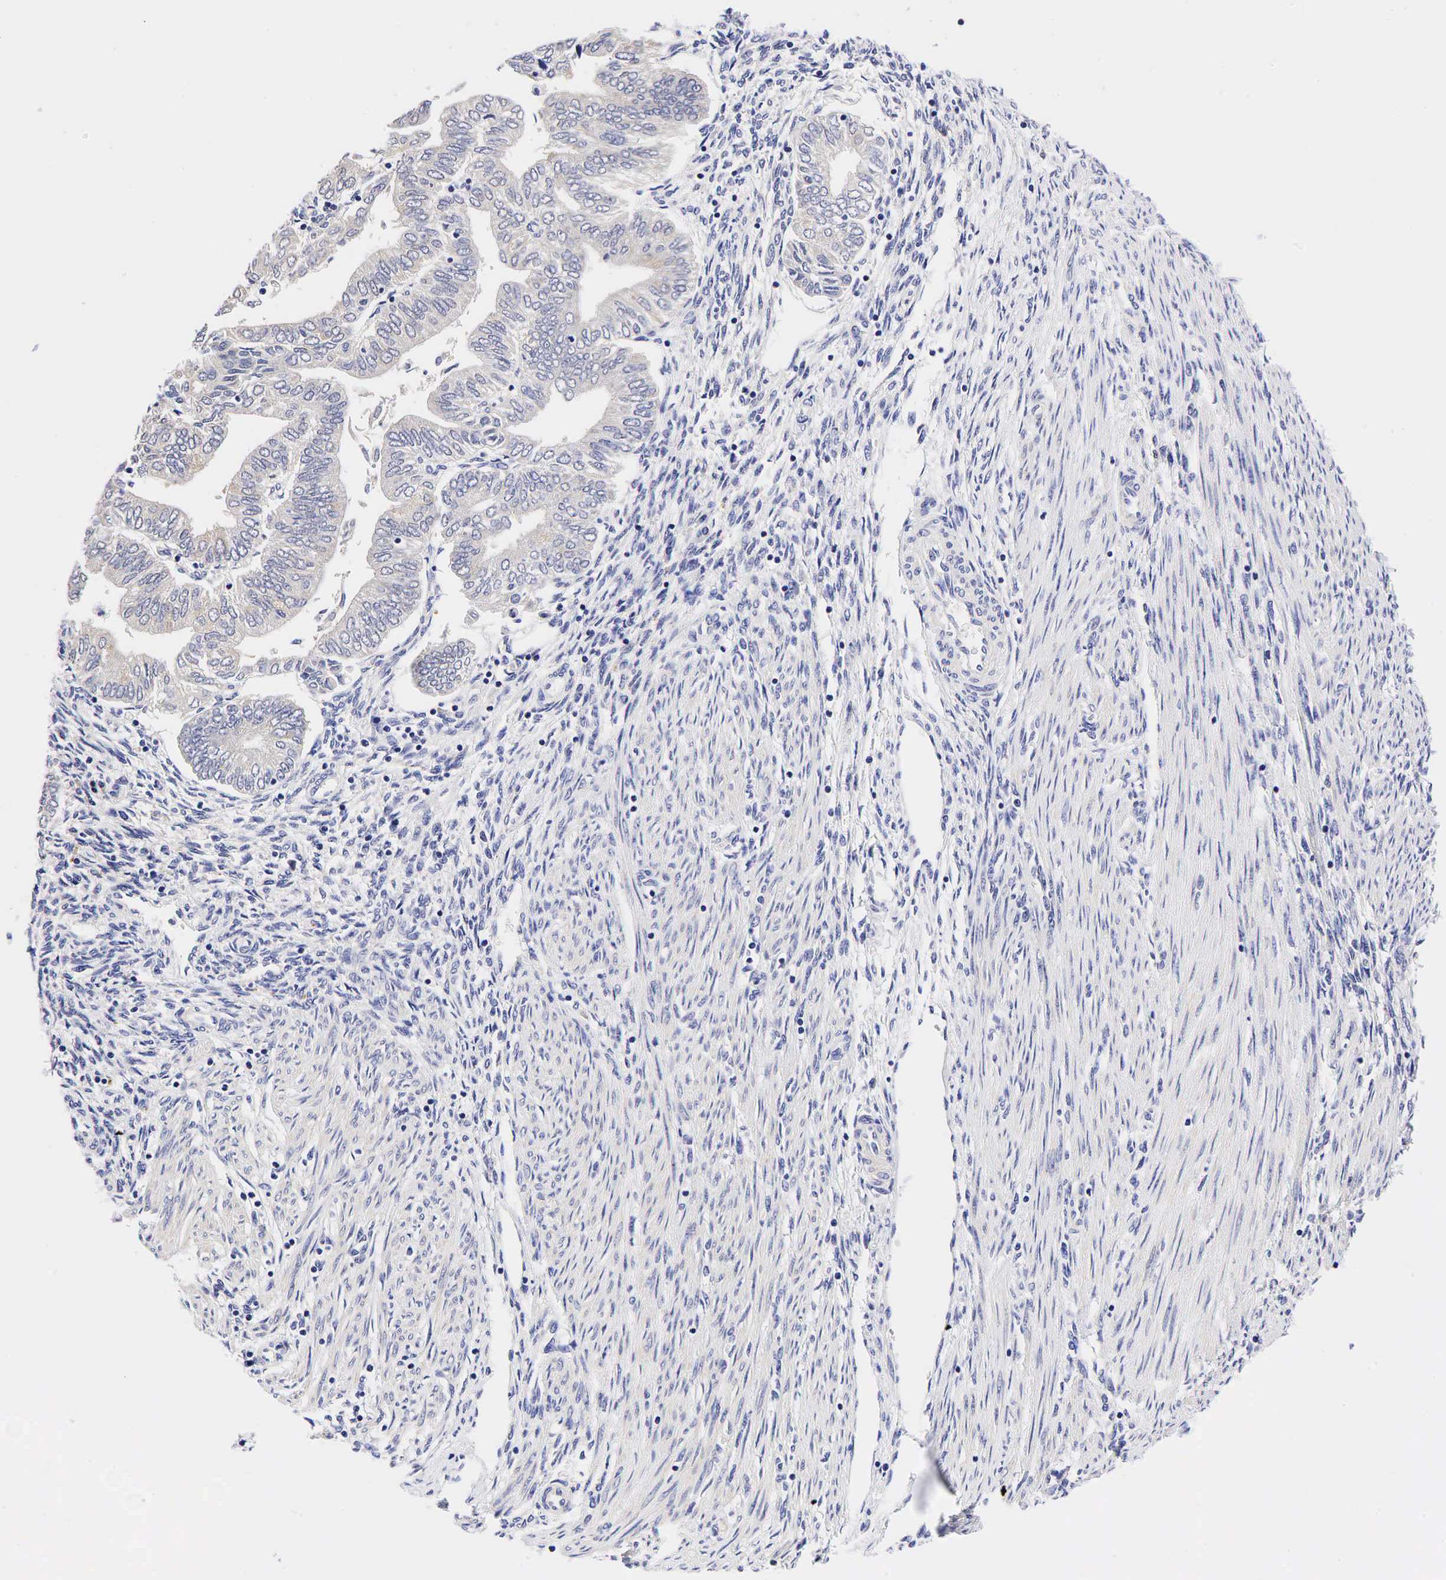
{"staining": {"intensity": "negative", "quantity": "none", "location": "none"}, "tissue": "endometrial cancer", "cell_type": "Tumor cells", "image_type": "cancer", "snomed": [{"axis": "morphology", "description": "Adenocarcinoma, NOS"}, {"axis": "topography", "description": "Endometrium"}], "caption": "Human adenocarcinoma (endometrial) stained for a protein using immunohistochemistry (IHC) demonstrates no staining in tumor cells.", "gene": "CCND1", "patient": {"sex": "female", "age": 51}}